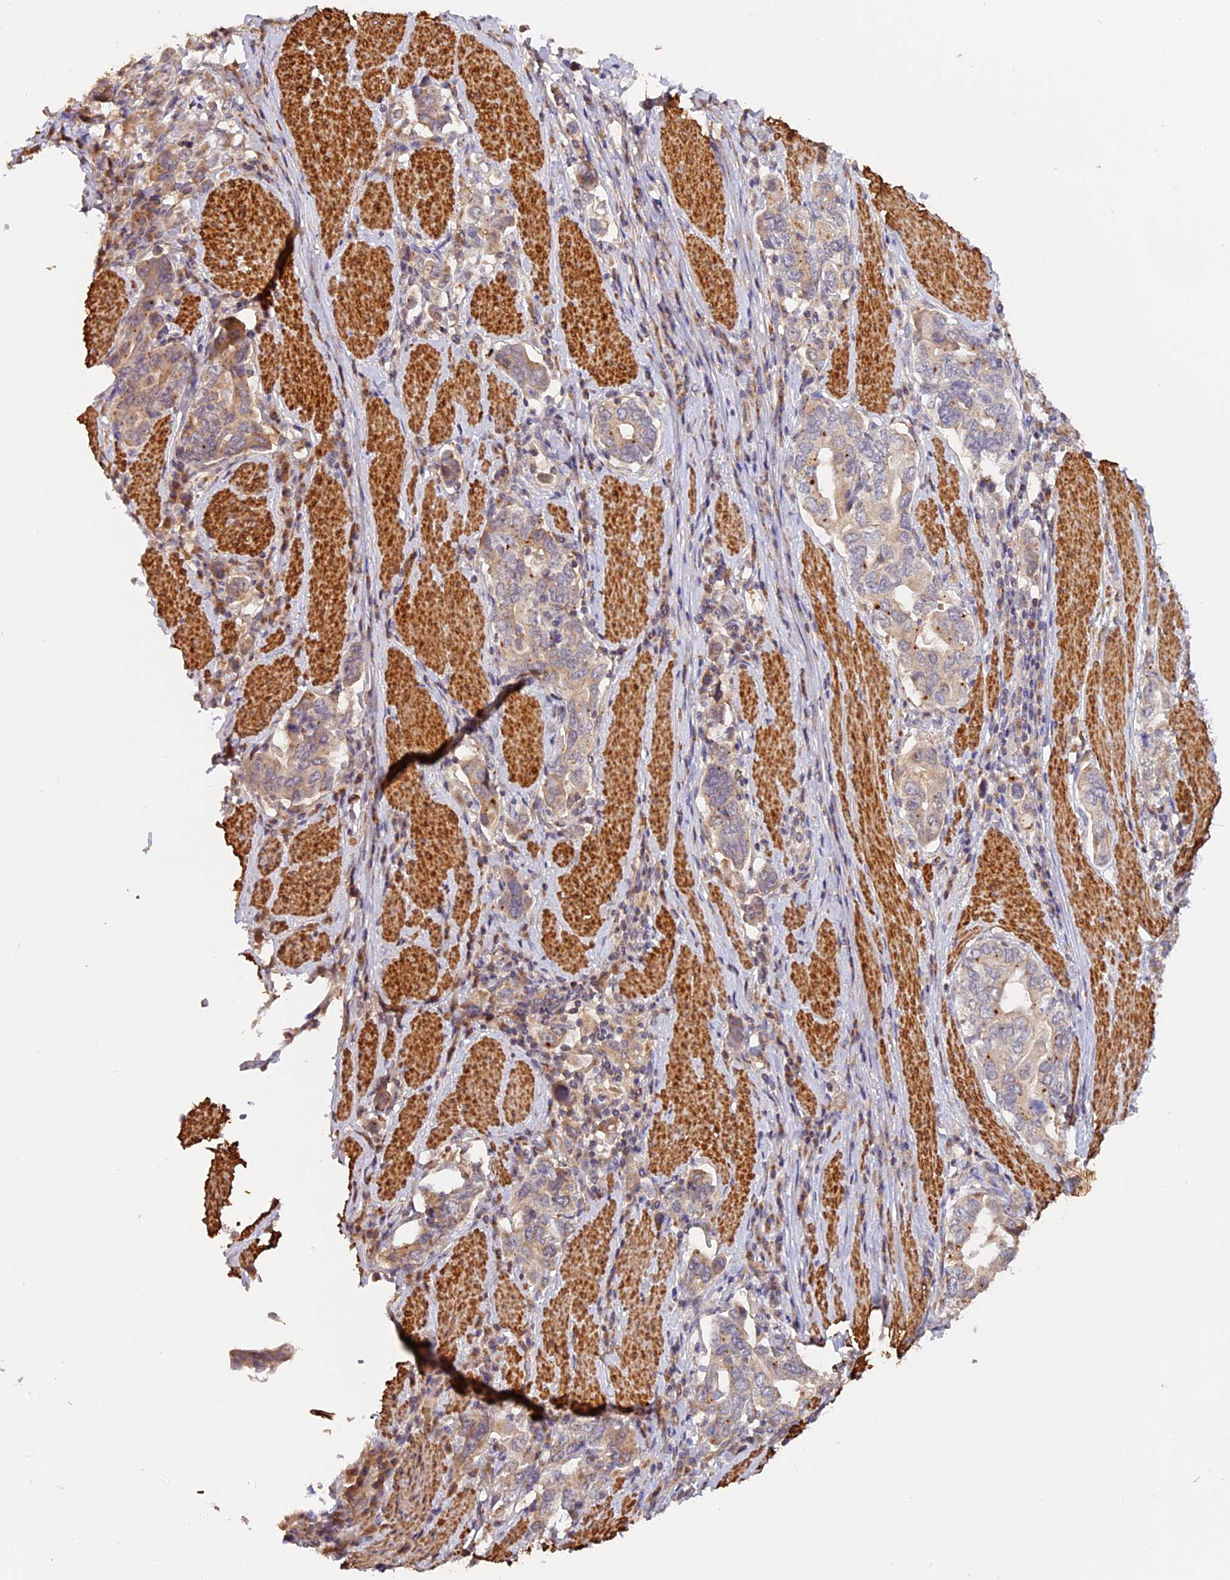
{"staining": {"intensity": "weak", "quantity": "25%-75%", "location": "cytoplasmic/membranous"}, "tissue": "stomach cancer", "cell_type": "Tumor cells", "image_type": "cancer", "snomed": [{"axis": "morphology", "description": "Adenocarcinoma, NOS"}, {"axis": "topography", "description": "Stomach, upper"}, {"axis": "topography", "description": "Stomach"}], "caption": "Immunohistochemistry micrograph of human stomach adenocarcinoma stained for a protein (brown), which exhibits low levels of weak cytoplasmic/membranous staining in approximately 25%-75% of tumor cells.", "gene": "TANGO6", "patient": {"sex": "male", "age": 62}}